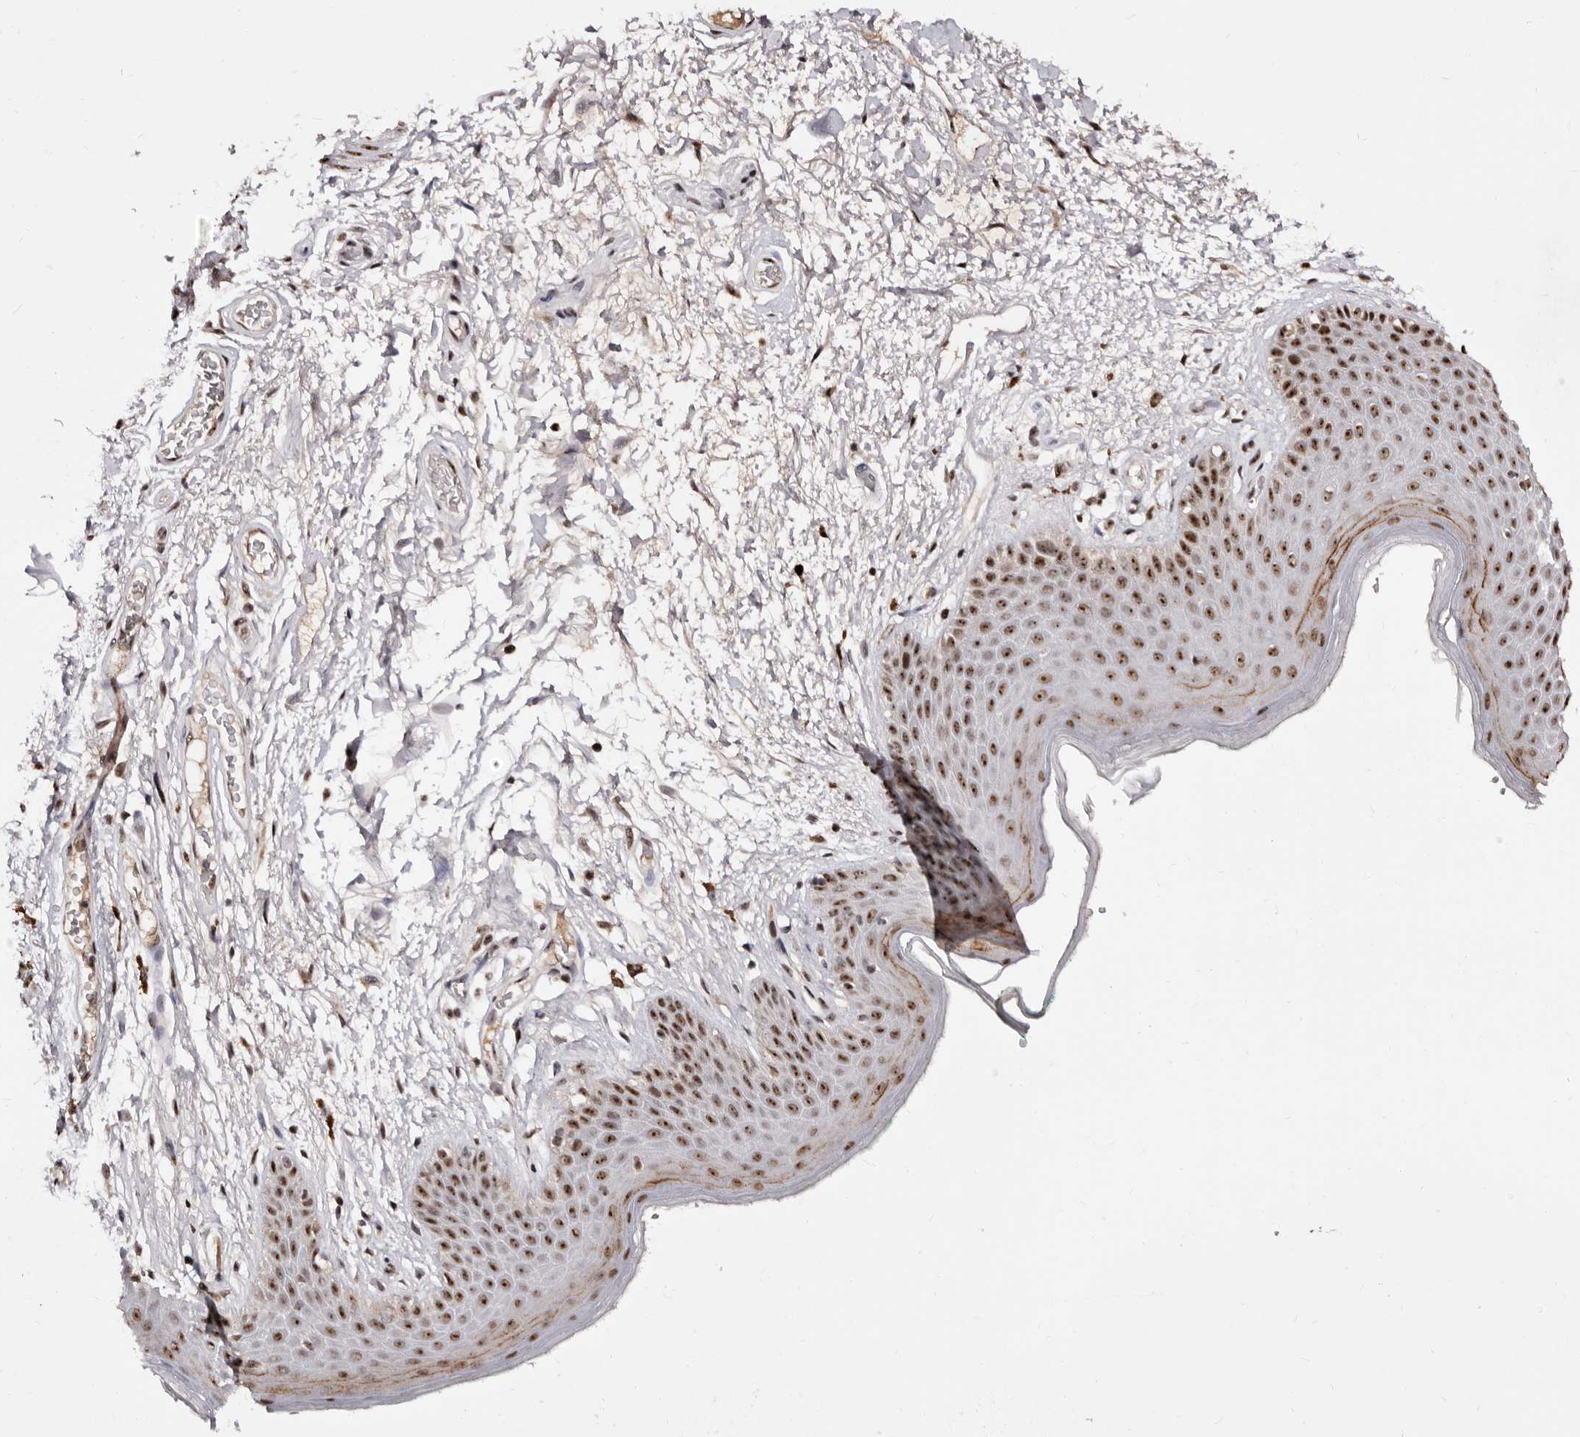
{"staining": {"intensity": "strong", "quantity": ">75%", "location": "nuclear"}, "tissue": "skin", "cell_type": "Epidermal cells", "image_type": "normal", "snomed": [{"axis": "morphology", "description": "Normal tissue, NOS"}, {"axis": "topography", "description": "Anal"}], "caption": "Immunohistochemistry of benign human skin exhibits high levels of strong nuclear staining in about >75% of epidermal cells.", "gene": "ANAPC11", "patient": {"sex": "male", "age": 74}}